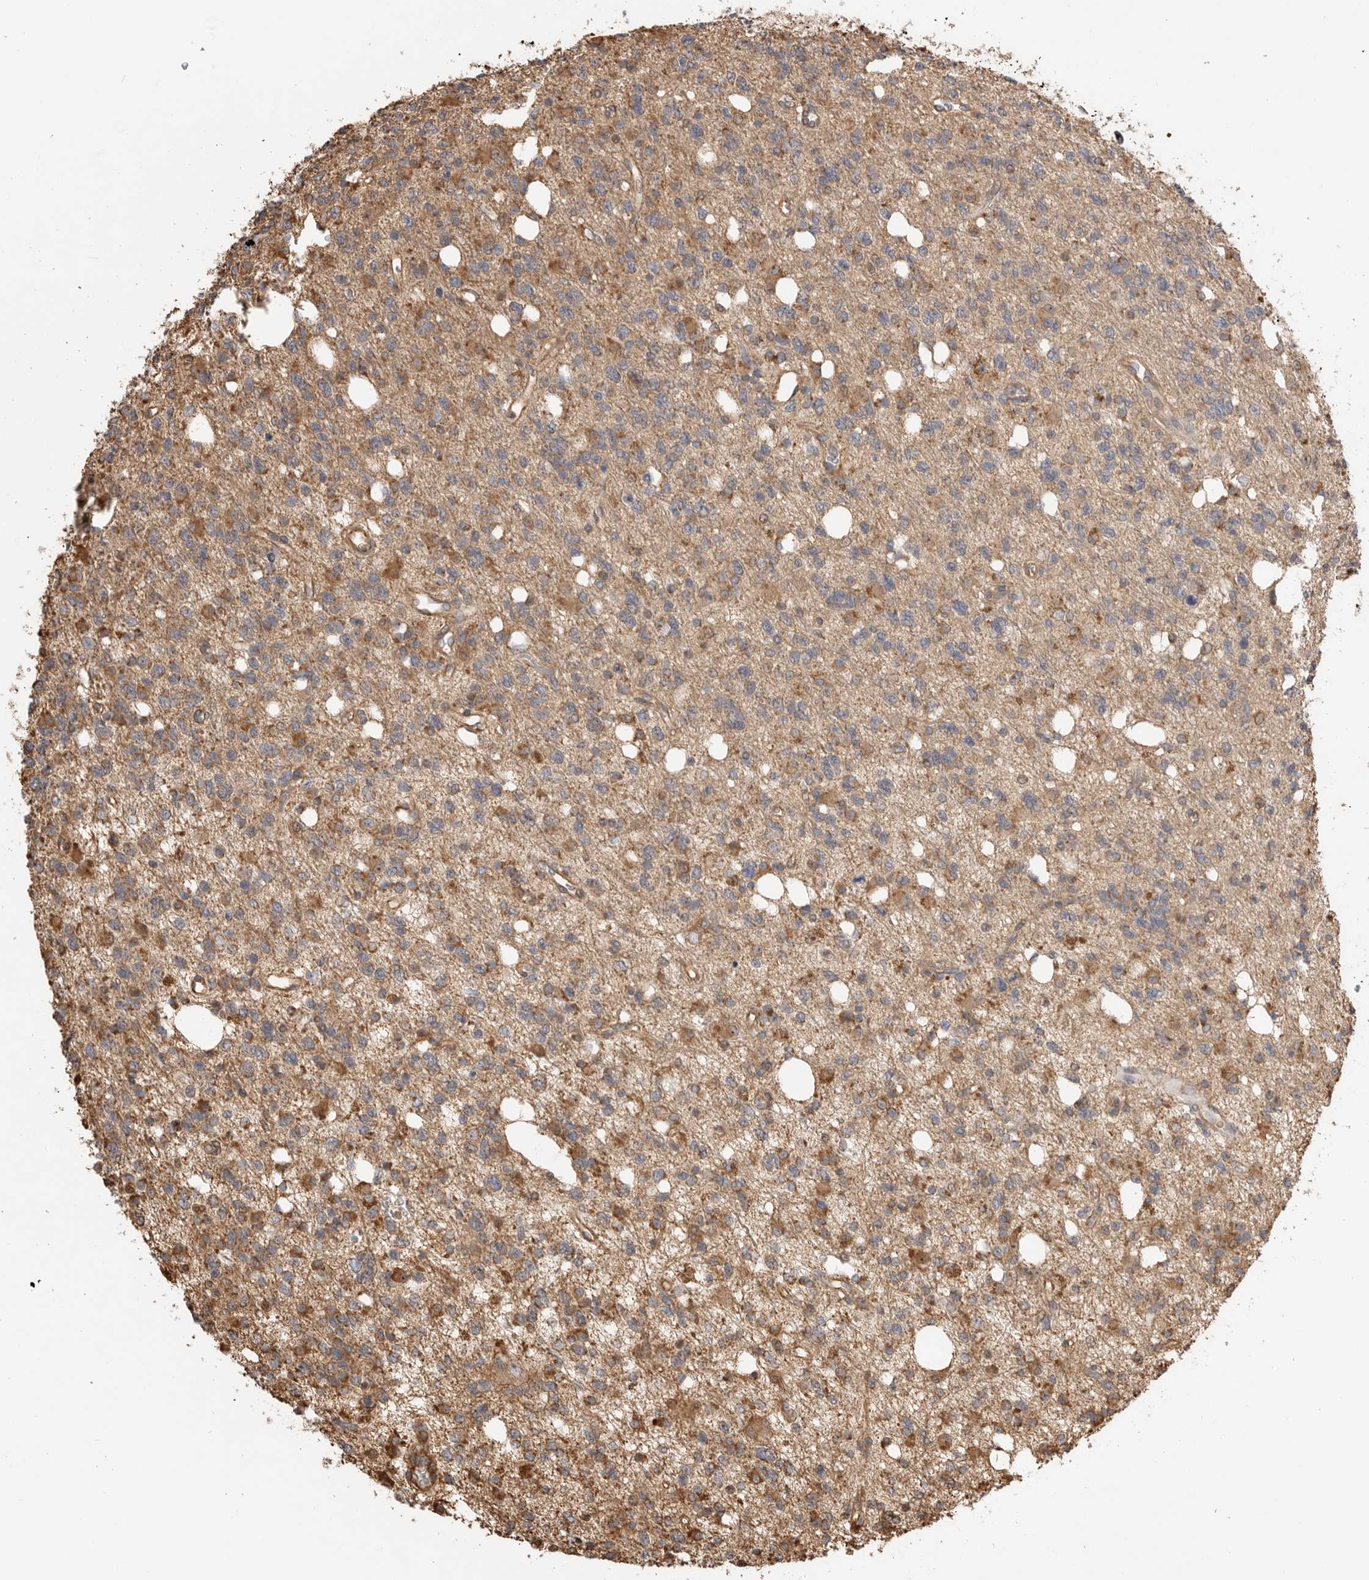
{"staining": {"intensity": "moderate", "quantity": ">75%", "location": "cytoplasmic/membranous"}, "tissue": "glioma", "cell_type": "Tumor cells", "image_type": "cancer", "snomed": [{"axis": "morphology", "description": "Glioma, malignant, High grade"}, {"axis": "topography", "description": "Brain"}], "caption": "A brown stain labels moderate cytoplasmic/membranous expression of a protein in glioma tumor cells.", "gene": "DPH7", "patient": {"sex": "female", "age": 62}}